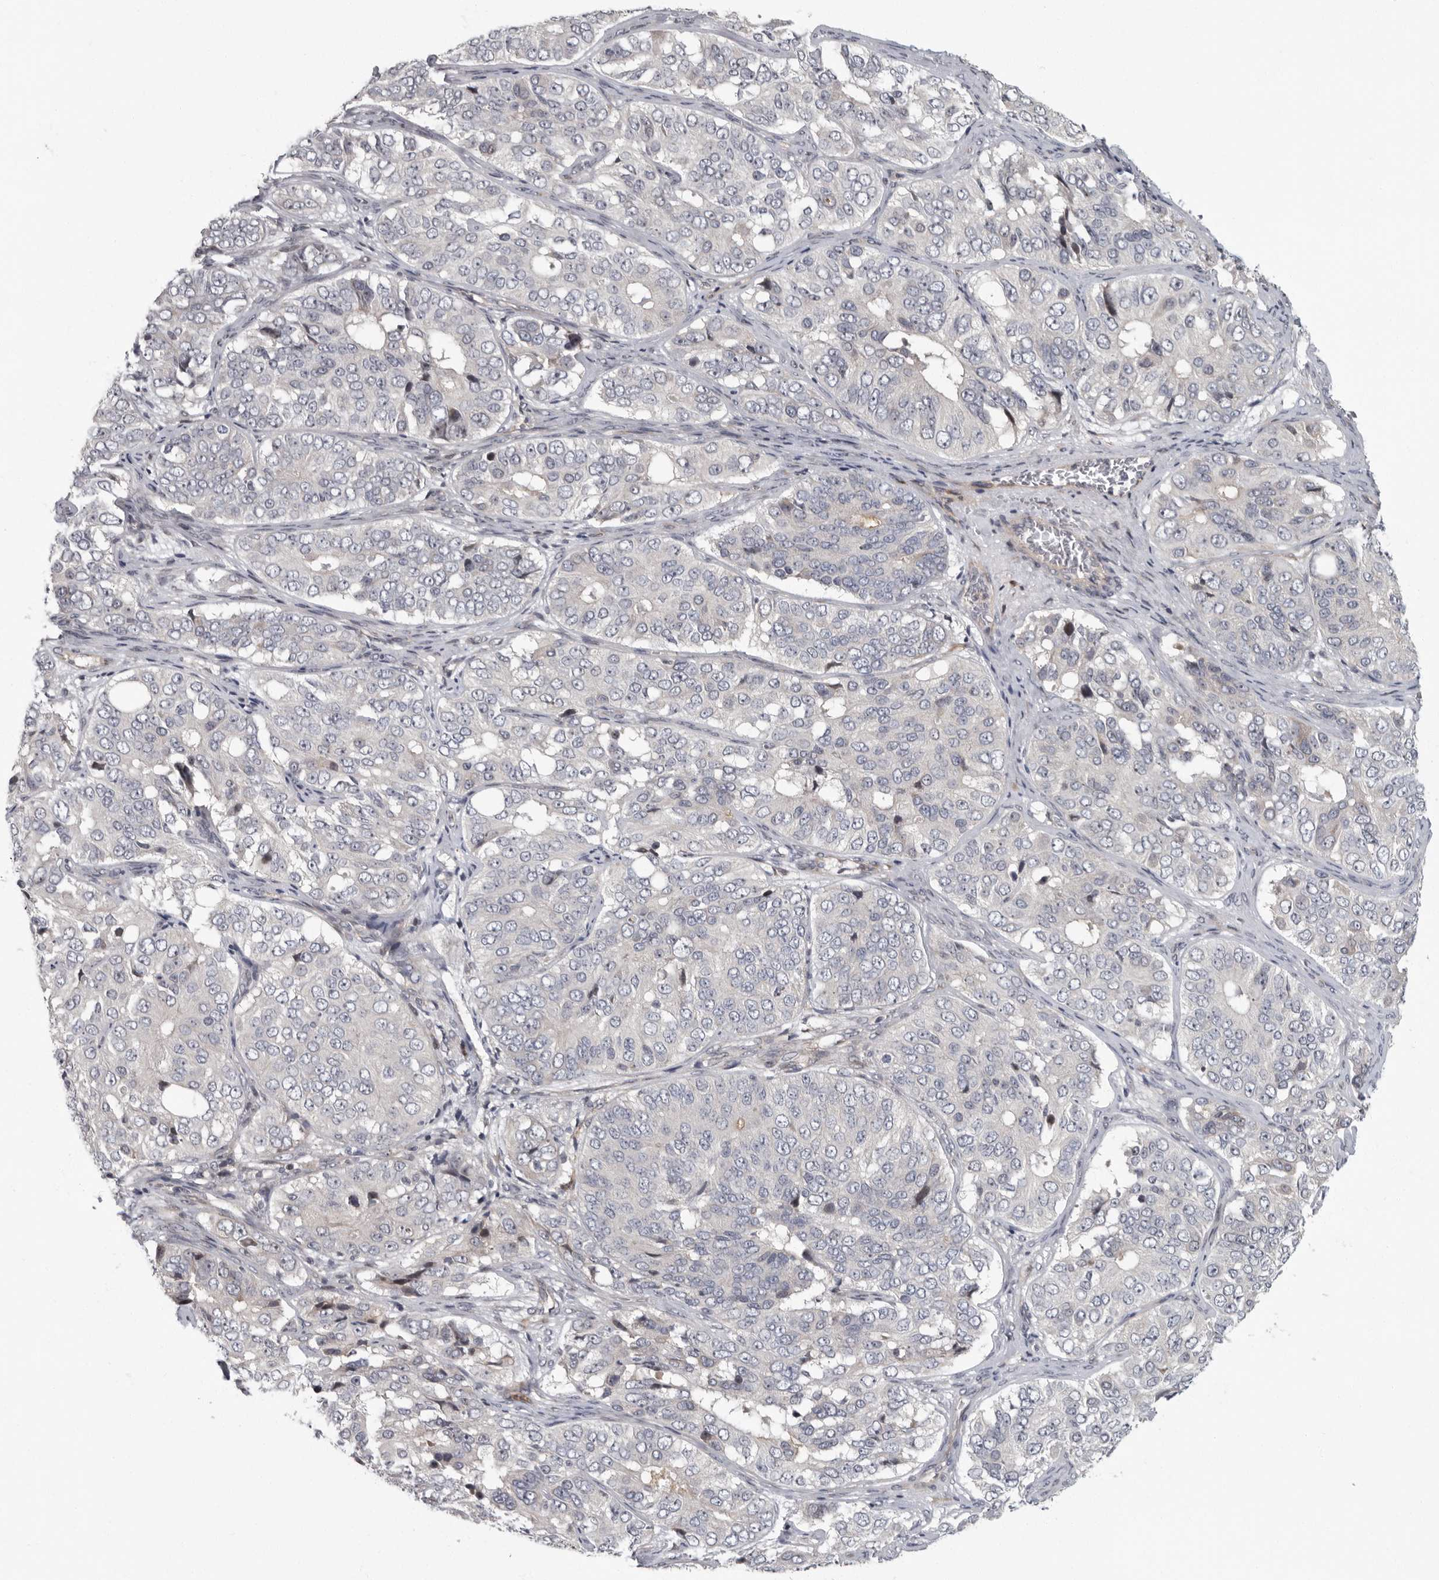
{"staining": {"intensity": "negative", "quantity": "none", "location": "none"}, "tissue": "ovarian cancer", "cell_type": "Tumor cells", "image_type": "cancer", "snomed": [{"axis": "morphology", "description": "Carcinoma, endometroid"}, {"axis": "topography", "description": "Ovary"}], "caption": "High magnification brightfield microscopy of endometroid carcinoma (ovarian) stained with DAB (brown) and counterstained with hematoxylin (blue): tumor cells show no significant positivity.", "gene": "PDCD11", "patient": {"sex": "female", "age": 51}}